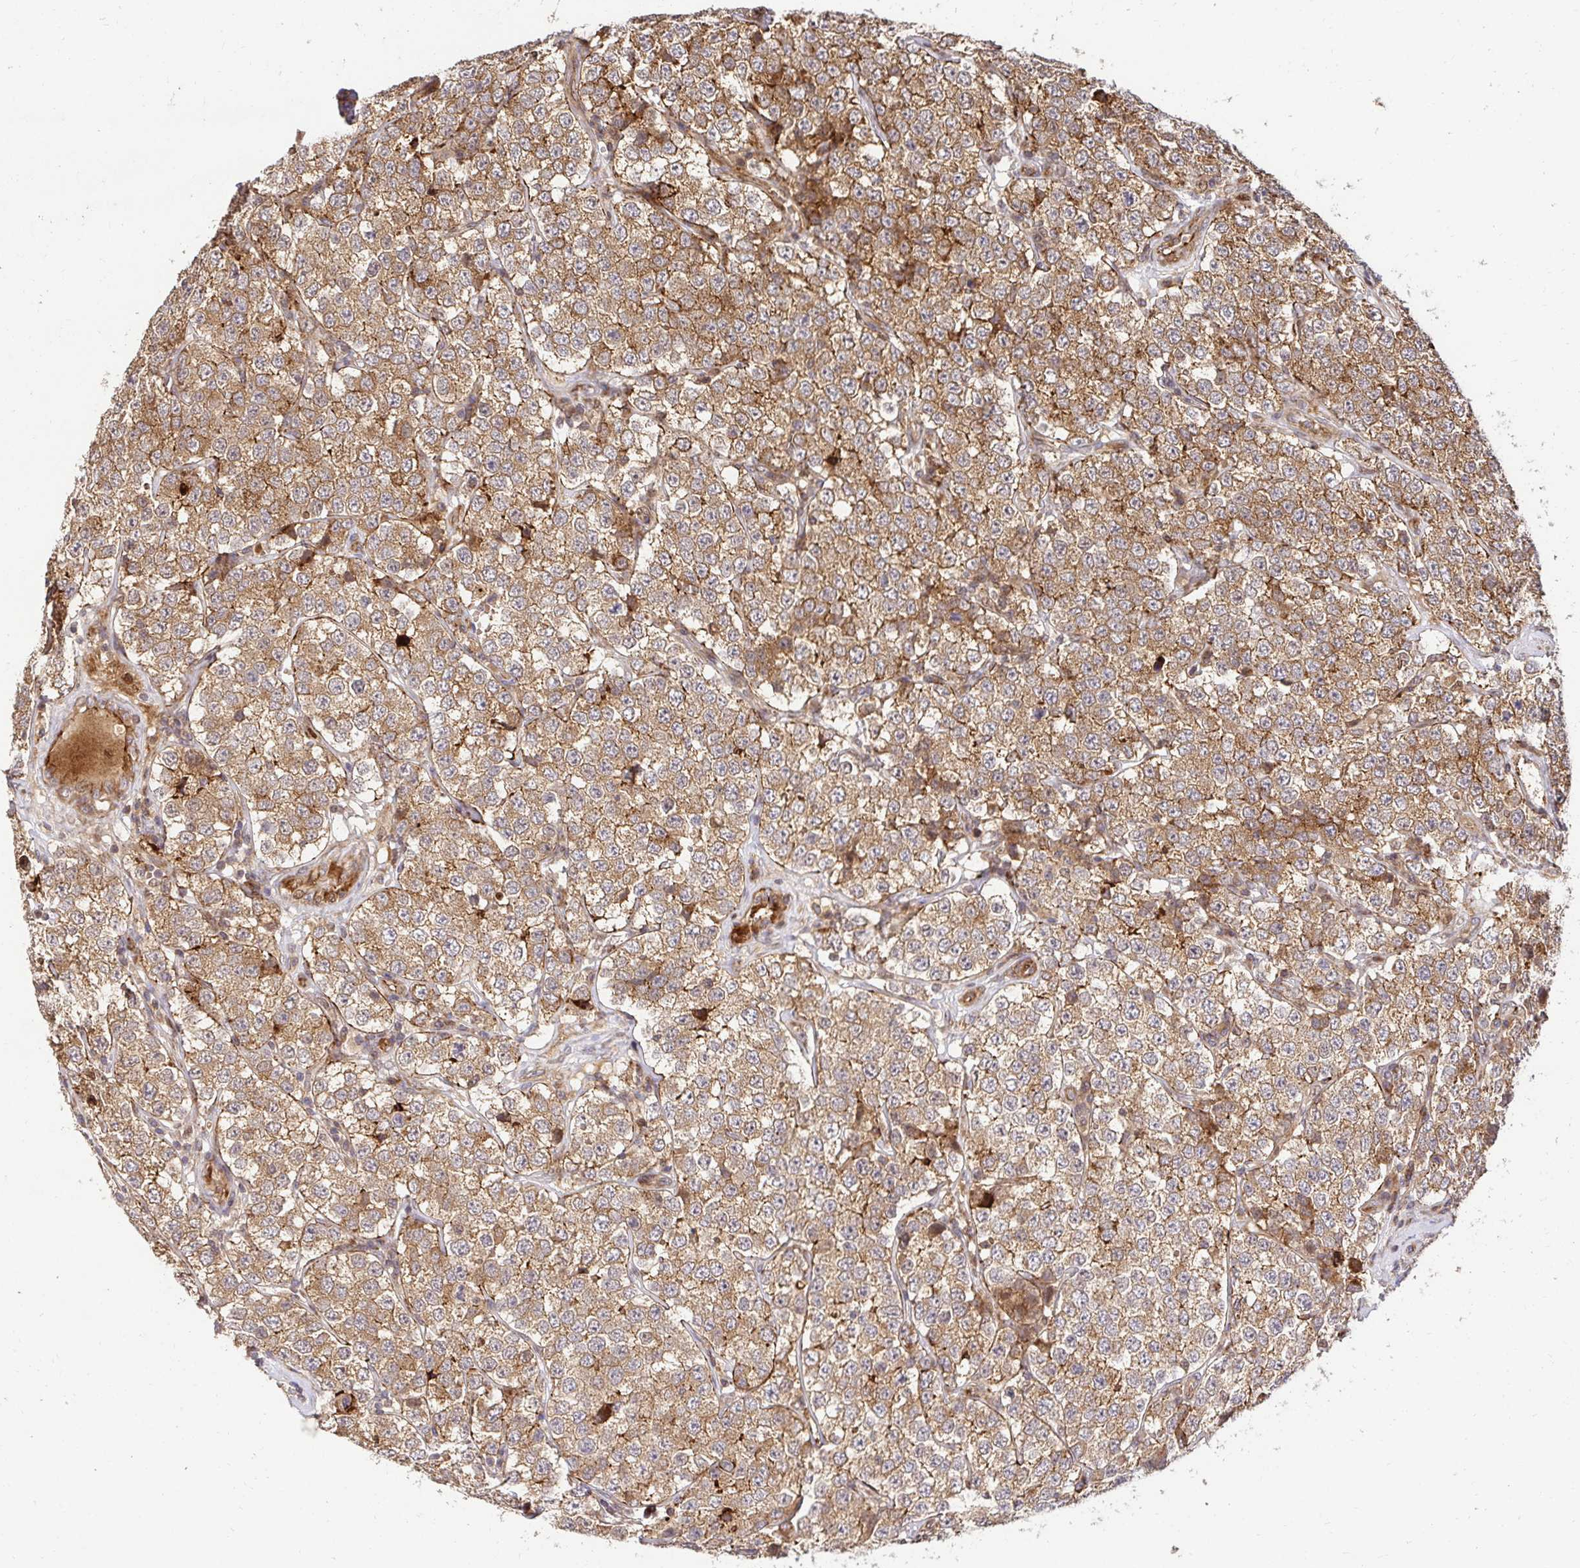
{"staining": {"intensity": "moderate", "quantity": ">75%", "location": "cytoplasmic/membranous"}, "tissue": "testis cancer", "cell_type": "Tumor cells", "image_type": "cancer", "snomed": [{"axis": "morphology", "description": "Seminoma, NOS"}, {"axis": "topography", "description": "Testis"}], "caption": "An immunohistochemistry (IHC) micrograph of tumor tissue is shown. Protein staining in brown labels moderate cytoplasmic/membranous positivity in testis seminoma within tumor cells.", "gene": "PSMA4", "patient": {"sex": "male", "age": 34}}